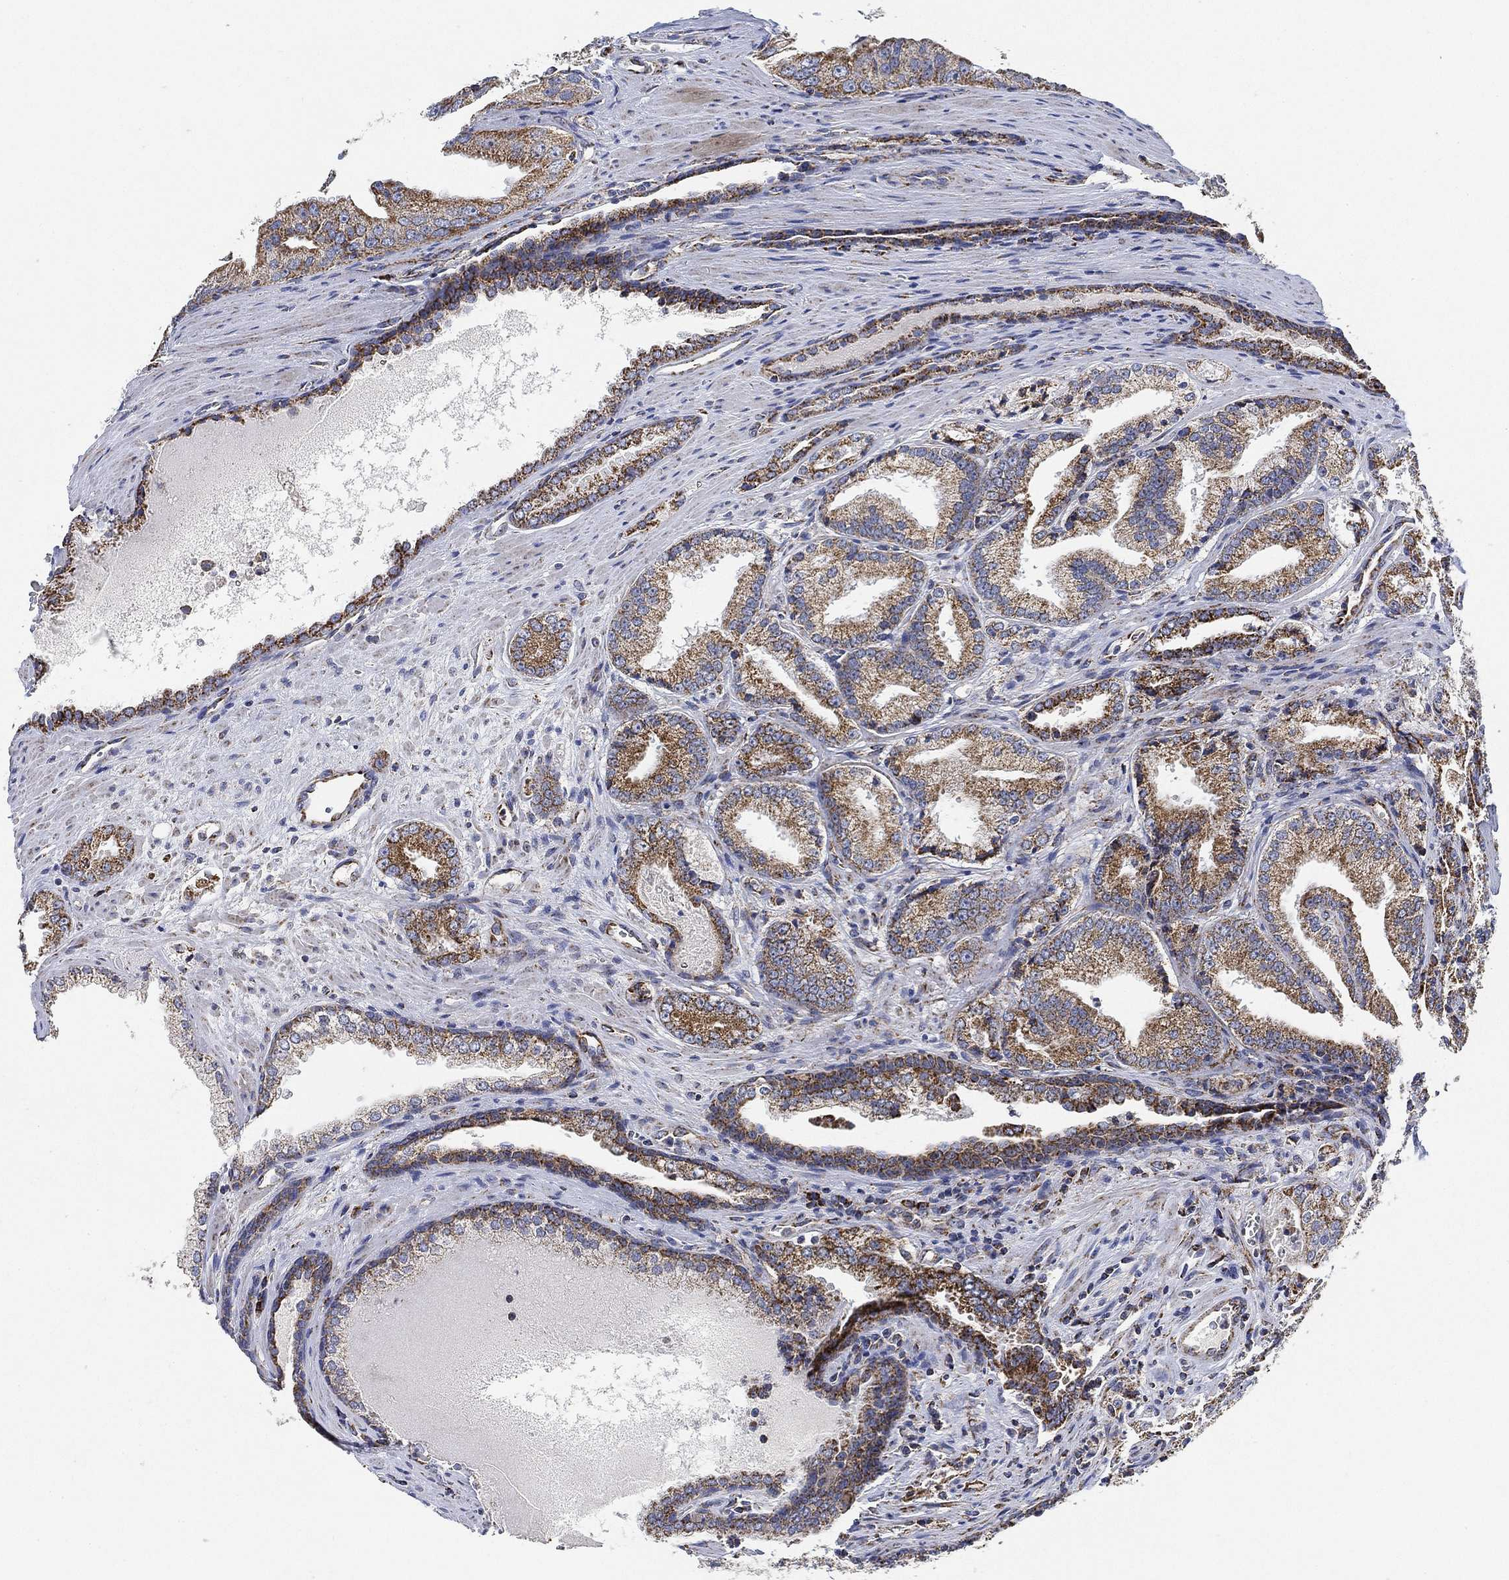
{"staining": {"intensity": "moderate", "quantity": "<25%", "location": "cytoplasmic/membranous"}, "tissue": "prostate cancer", "cell_type": "Tumor cells", "image_type": "cancer", "snomed": [{"axis": "morphology", "description": "Adenocarcinoma, NOS"}, {"axis": "morphology", "description": "Adenocarcinoma, High grade"}, {"axis": "topography", "description": "Prostate"}], "caption": "Immunohistochemical staining of human prostate adenocarcinoma (high-grade) reveals low levels of moderate cytoplasmic/membranous expression in approximately <25% of tumor cells.", "gene": "NDUFS3", "patient": {"sex": "male", "age": 70}}